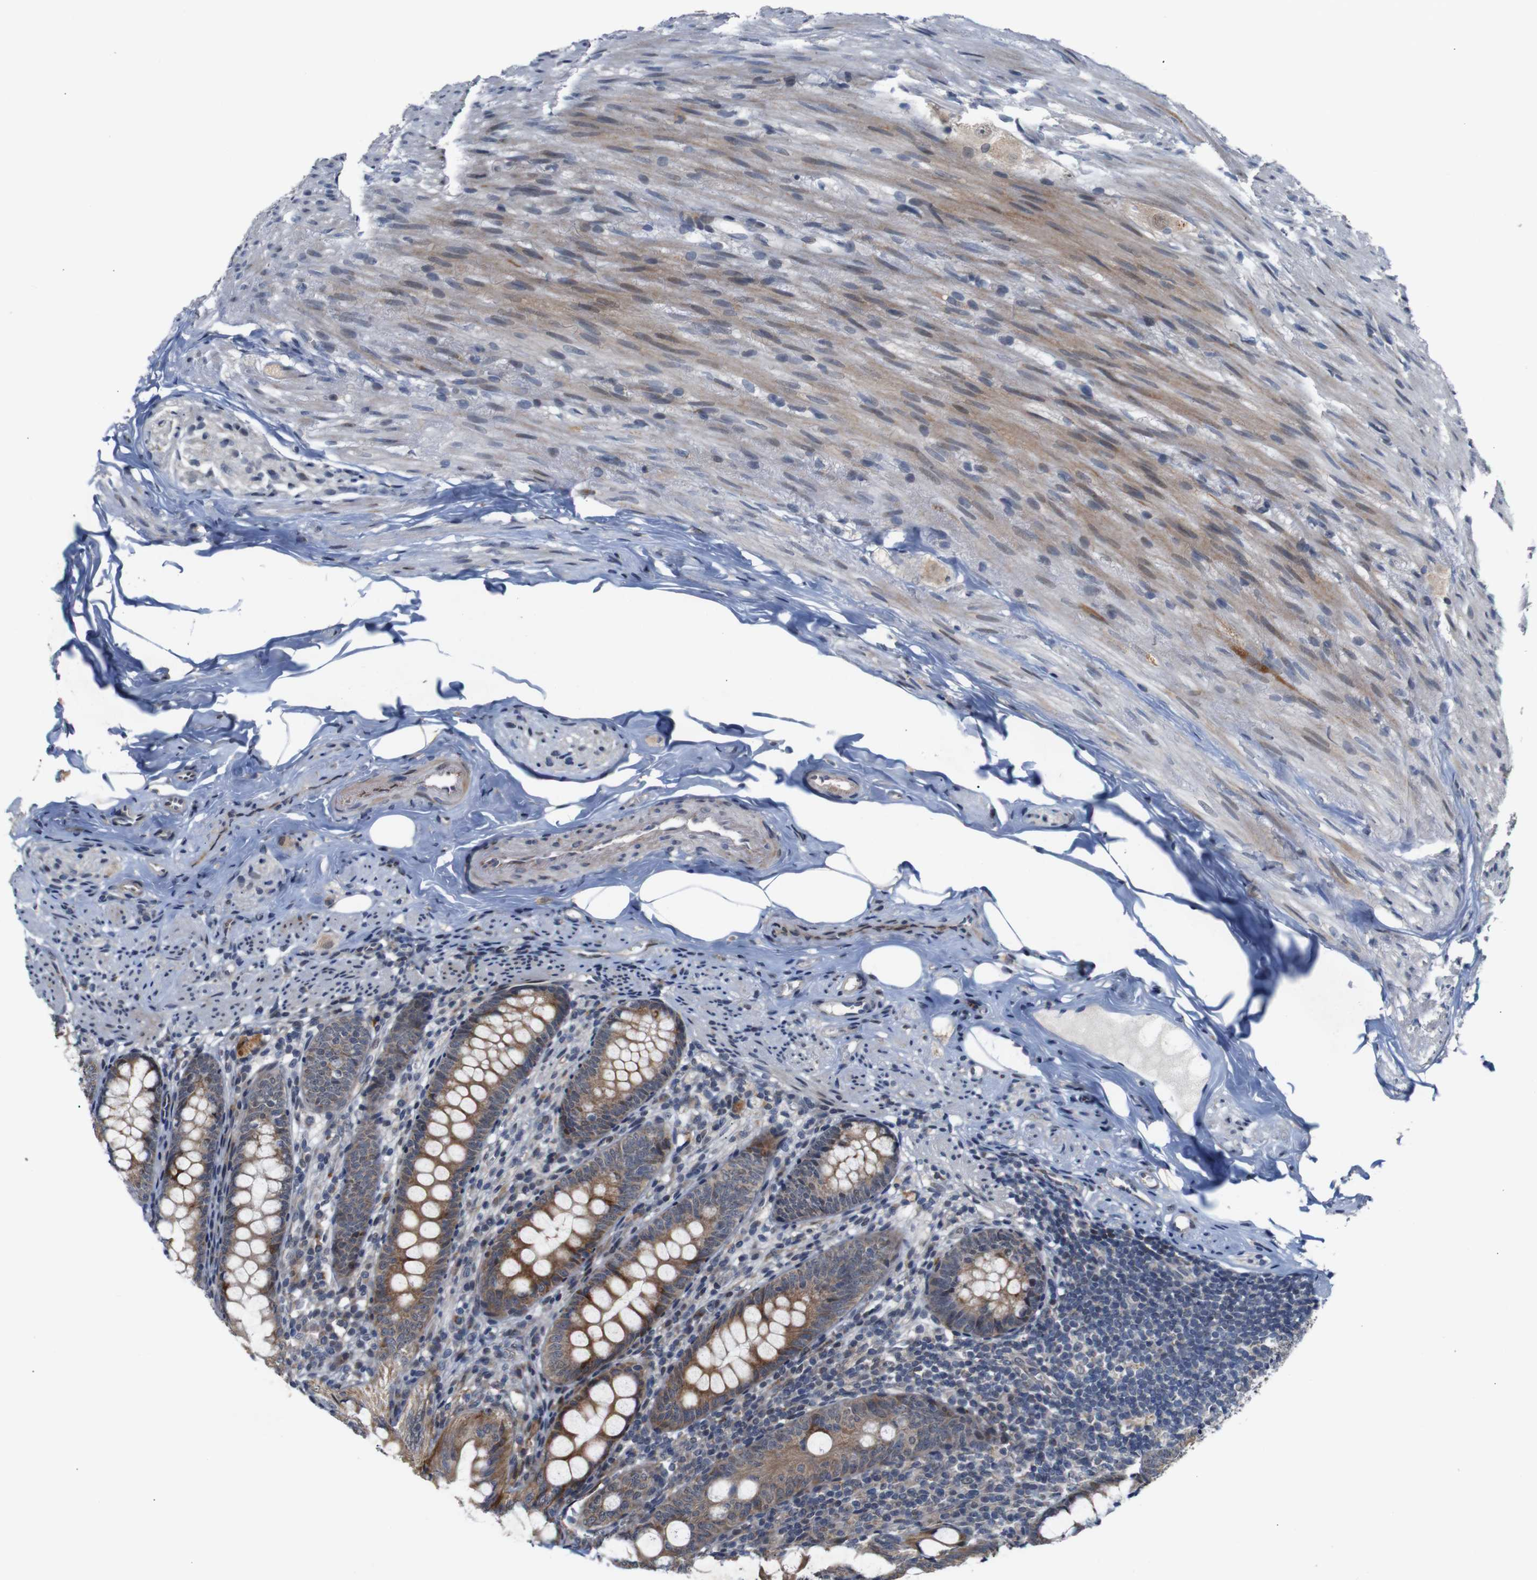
{"staining": {"intensity": "moderate", "quantity": ">75%", "location": "cytoplasmic/membranous"}, "tissue": "appendix", "cell_type": "Glandular cells", "image_type": "normal", "snomed": [{"axis": "morphology", "description": "Normal tissue, NOS"}, {"axis": "topography", "description": "Appendix"}], "caption": "The immunohistochemical stain highlights moderate cytoplasmic/membranous staining in glandular cells of normal appendix. (DAB IHC with brightfield microscopy, high magnification).", "gene": "ATP7B", "patient": {"sex": "female", "age": 77}}